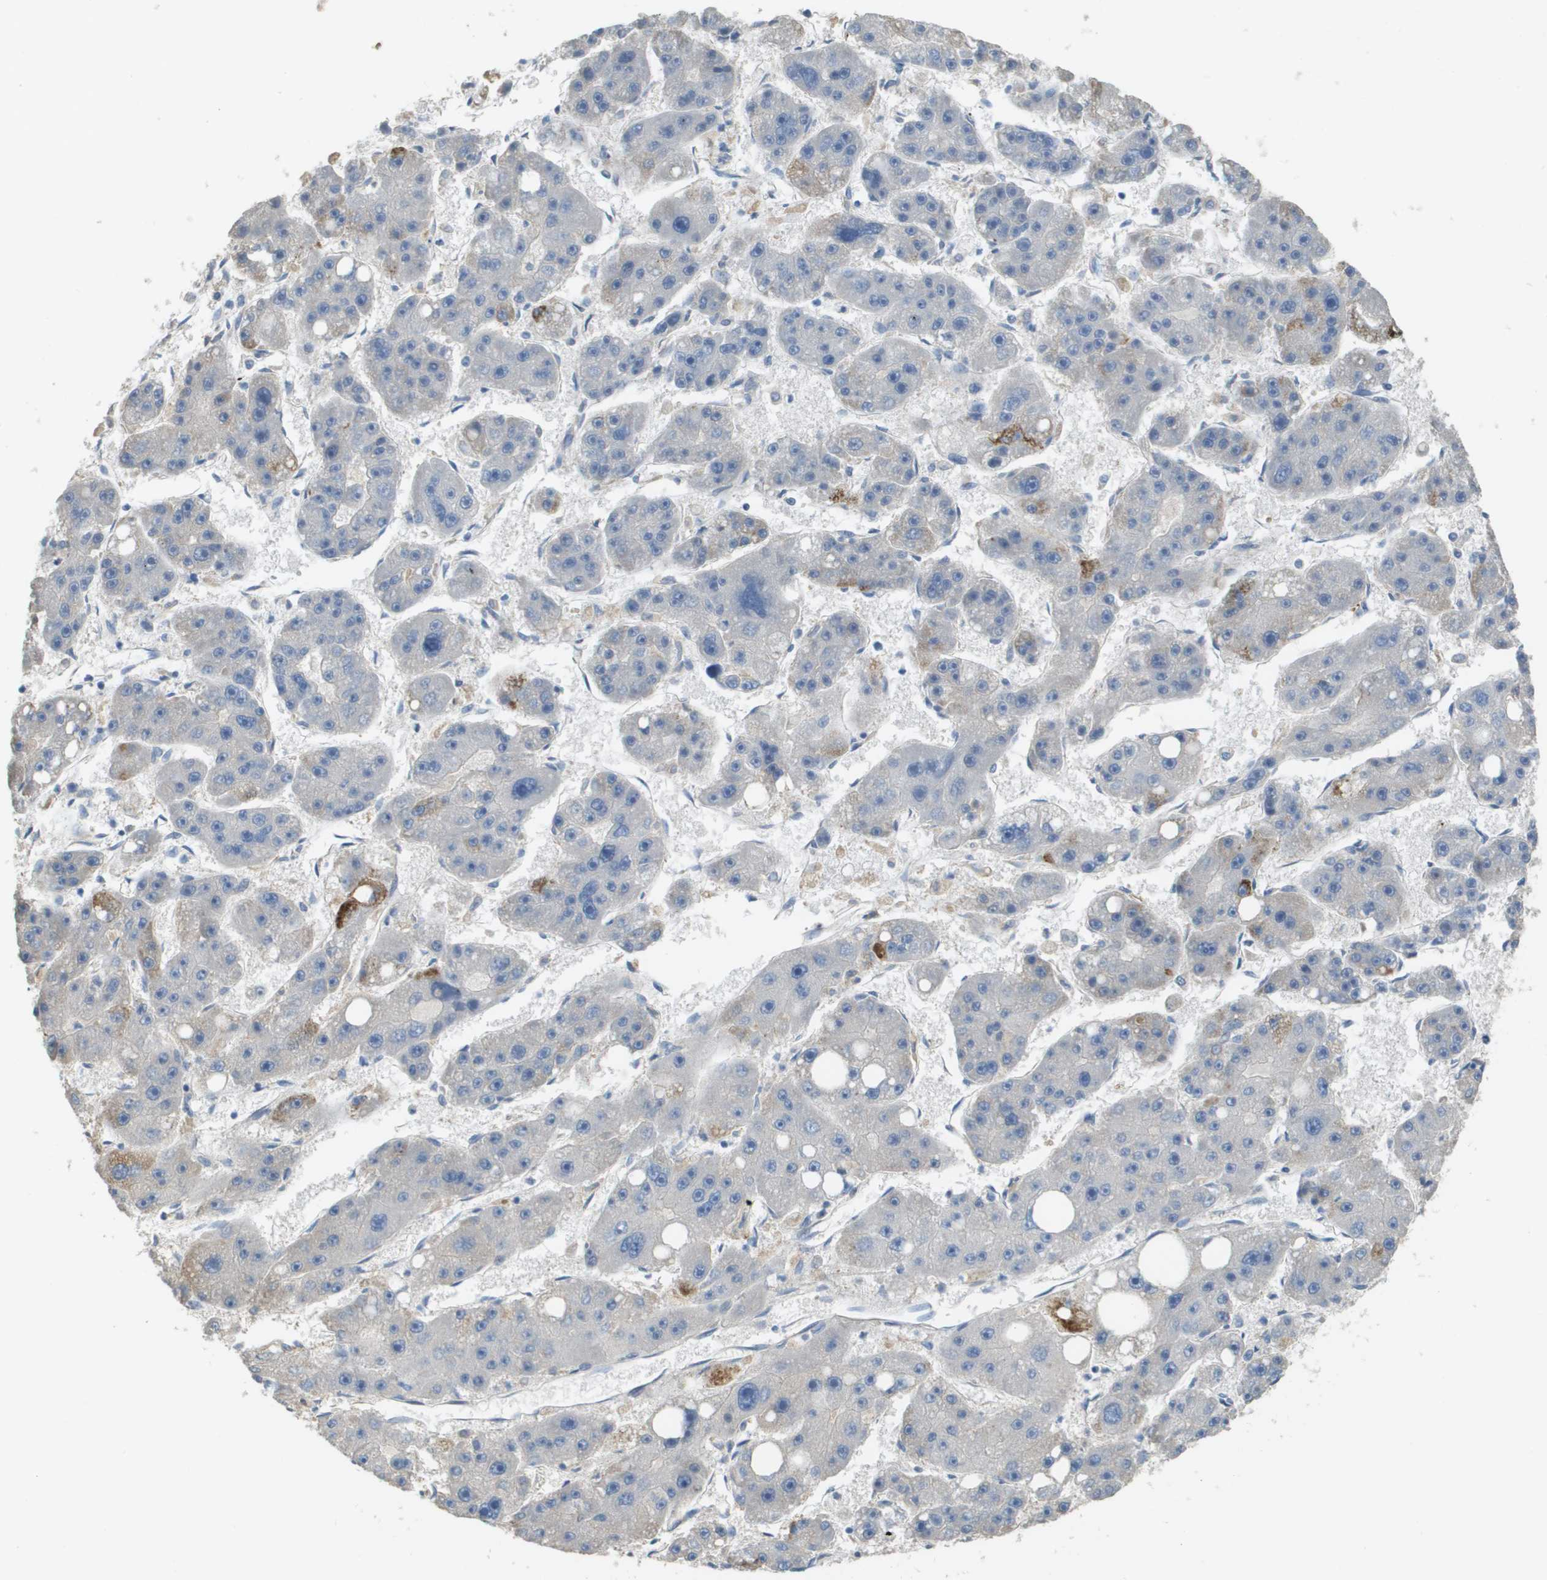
{"staining": {"intensity": "negative", "quantity": "none", "location": "none"}, "tissue": "liver cancer", "cell_type": "Tumor cells", "image_type": "cancer", "snomed": [{"axis": "morphology", "description": "Carcinoma, Hepatocellular, NOS"}, {"axis": "topography", "description": "Liver"}], "caption": "An image of human hepatocellular carcinoma (liver) is negative for staining in tumor cells.", "gene": "CASP10", "patient": {"sex": "female", "age": 61}}